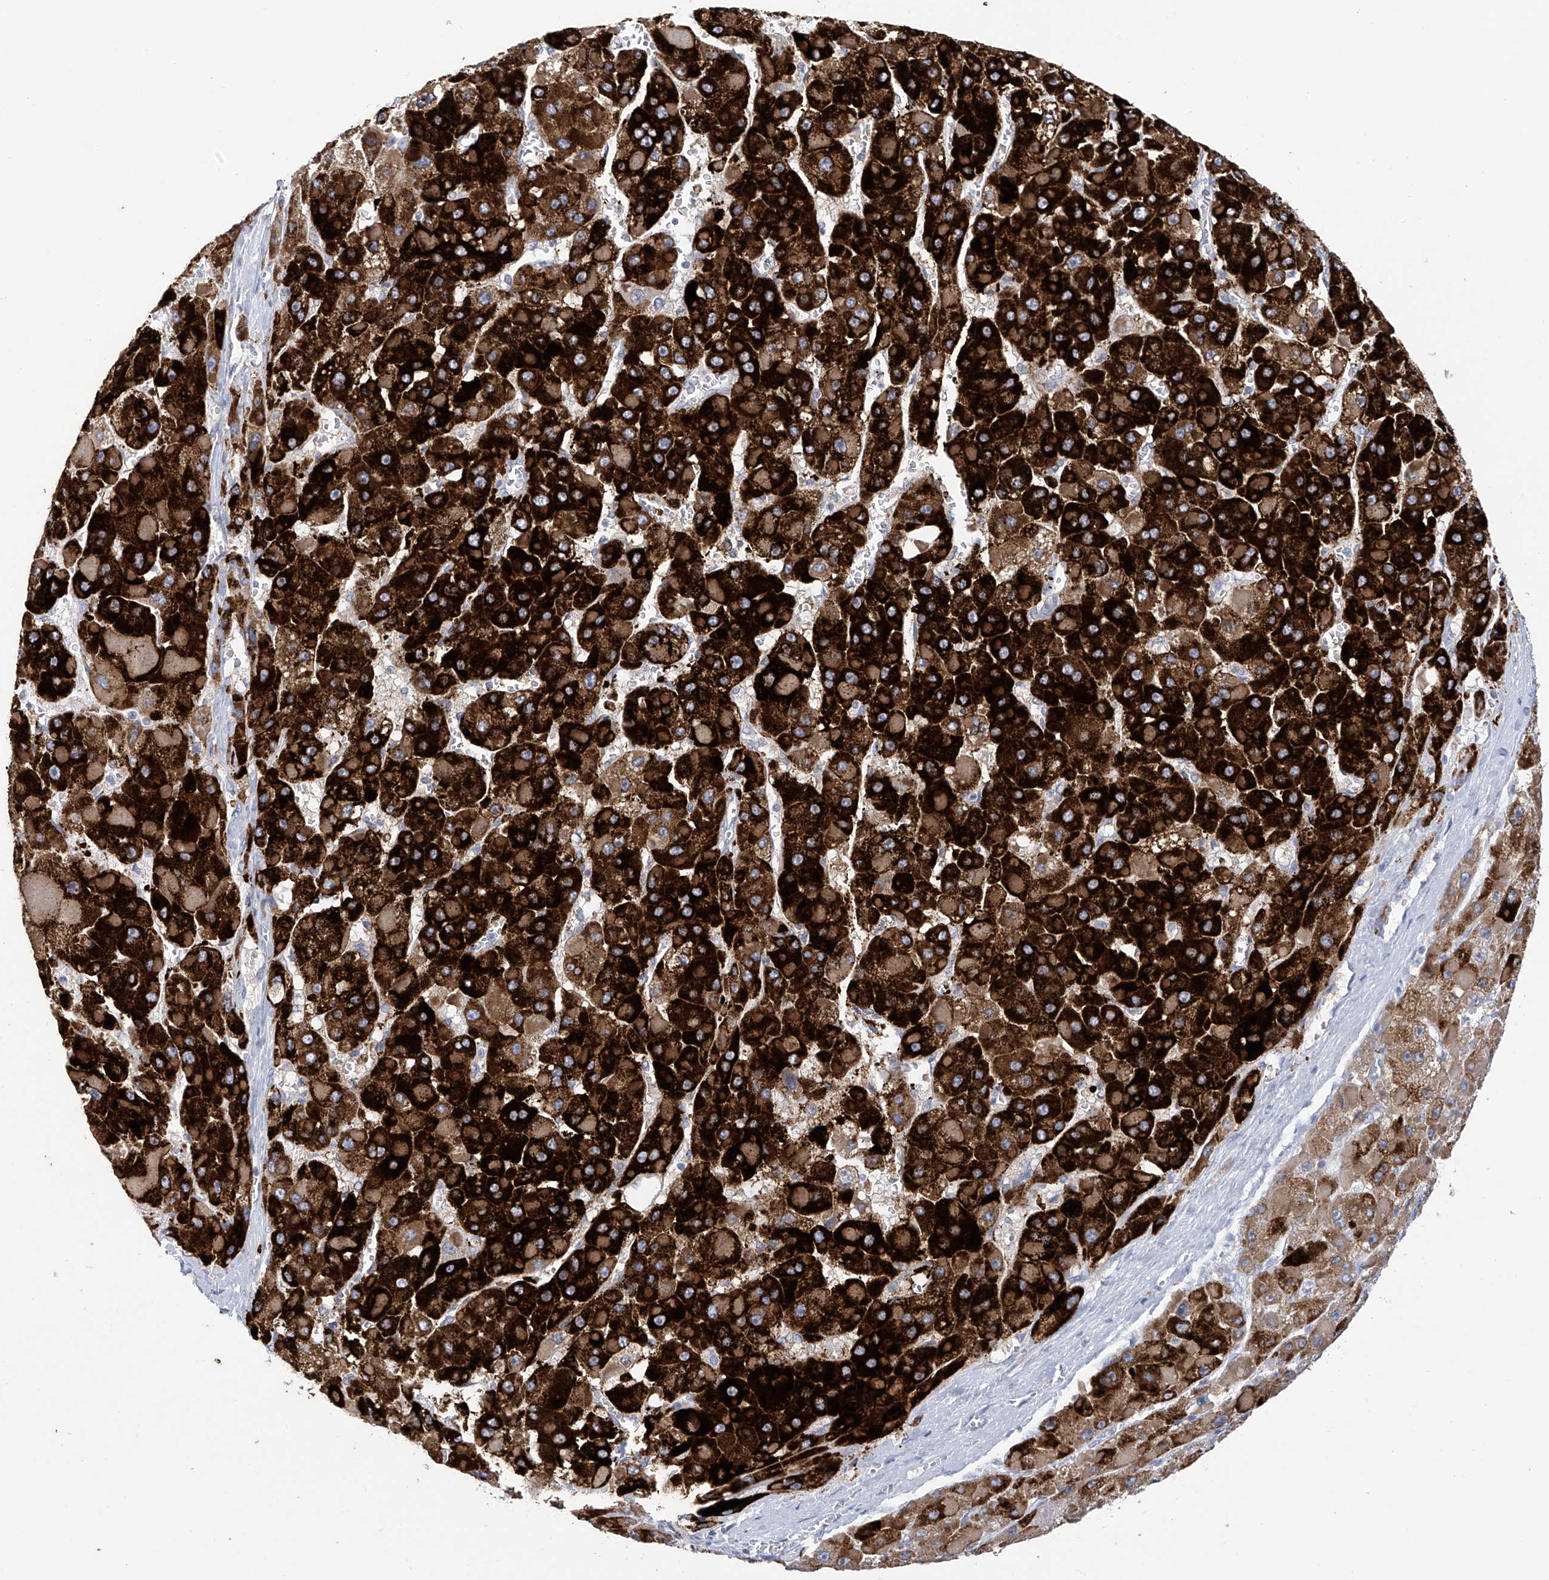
{"staining": {"intensity": "strong", "quantity": ">75%", "location": "cytoplasmic/membranous"}, "tissue": "liver cancer", "cell_type": "Tumor cells", "image_type": "cancer", "snomed": [{"axis": "morphology", "description": "Carcinoma, Hepatocellular, NOS"}, {"axis": "topography", "description": "Liver"}], "caption": "Approximately >75% of tumor cells in hepatocellular carcinoma (liver) exhibit strong cytoplasmic/membranous protein positivity as visualized by brown immunohistochemical staining.", "gene": "SLCO4A1", "patient": {"sex": "female", "age": 73}}